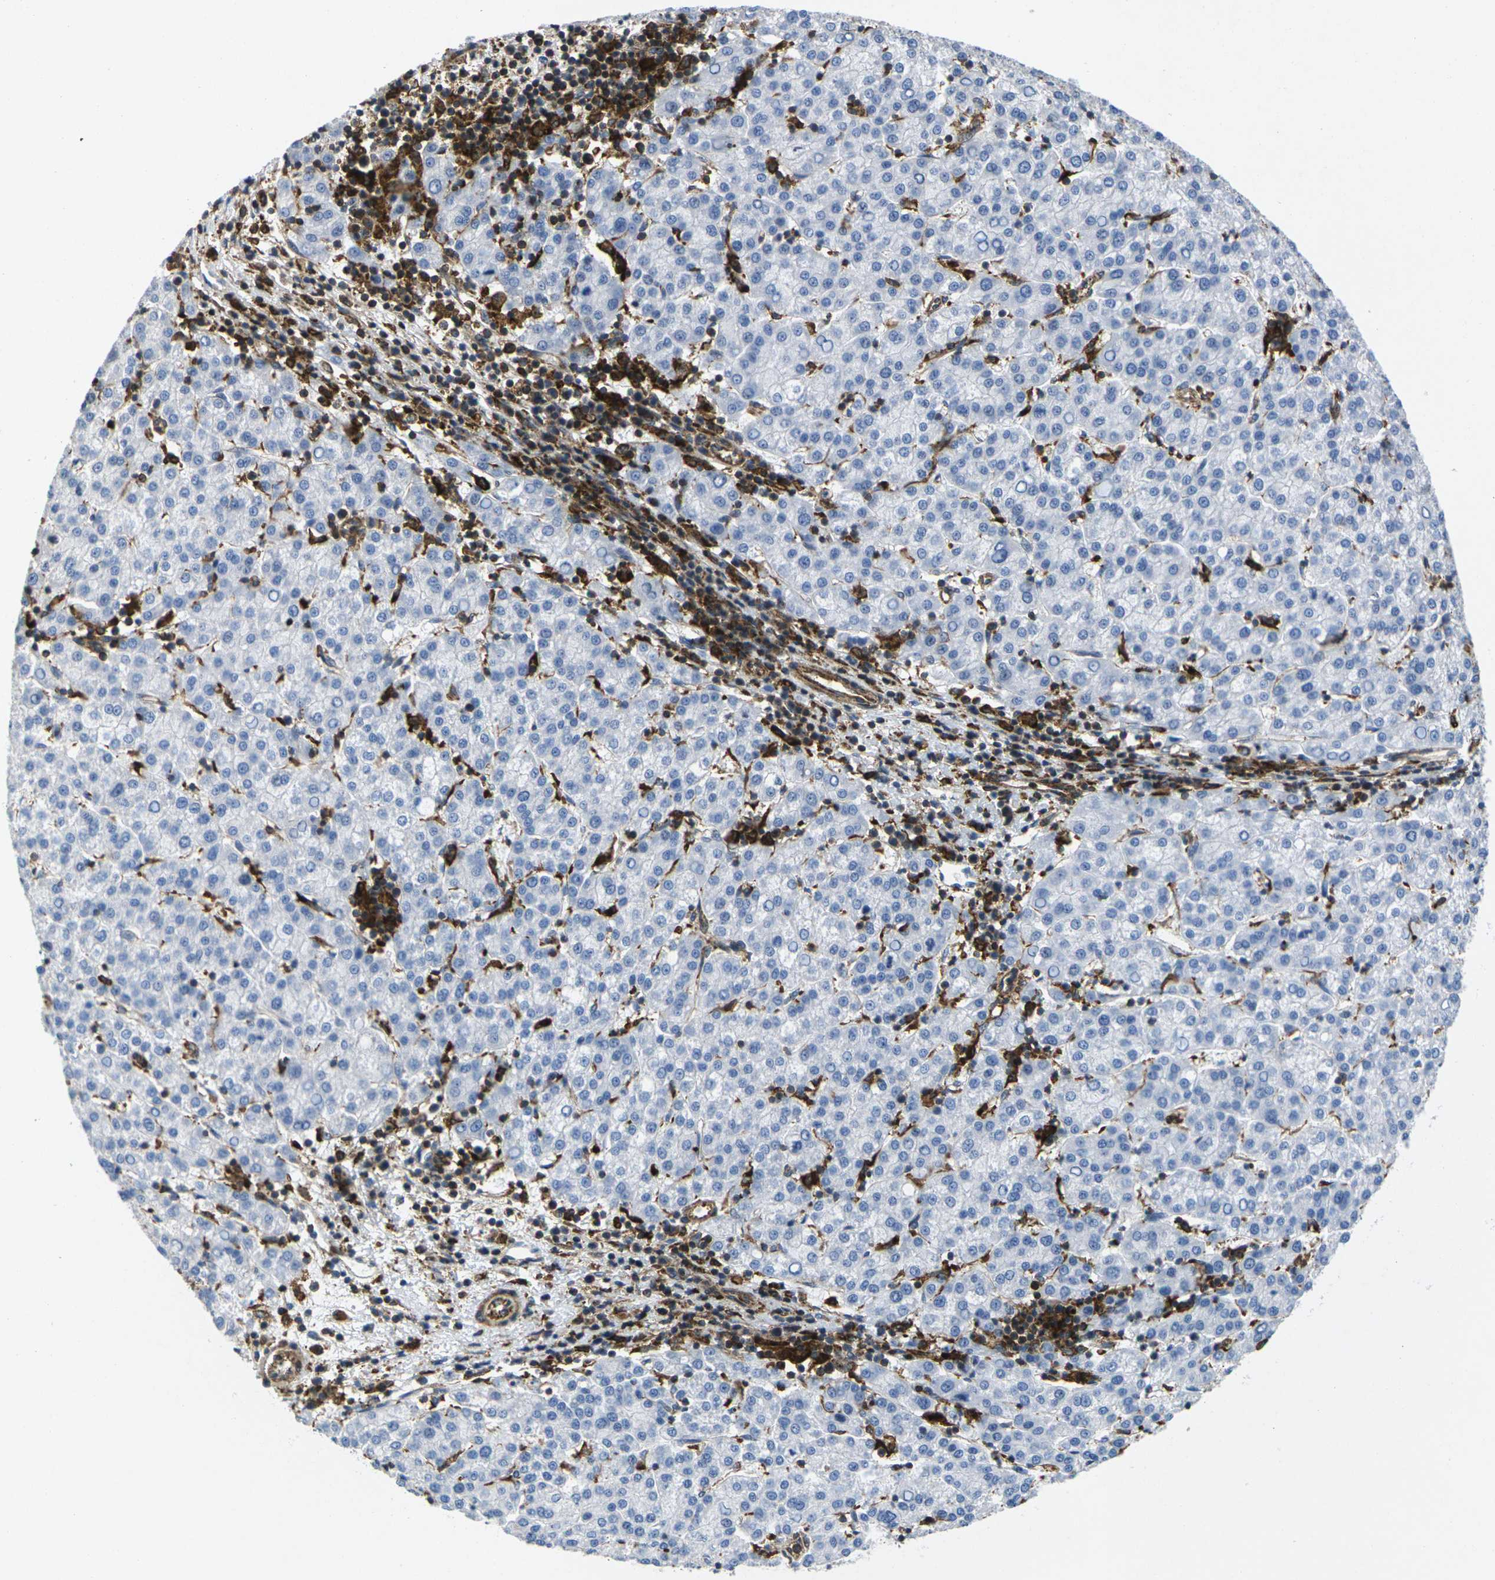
{"staining": {"intensity": "negative", "quantity": "none", "location": "none"}, "tissue": "liver cancer", "cell_type": "Tumor cells", "image_type": "cancer", "snomed": [{"axis": "morphology", "description": "Carcinoma, Hepatocellular, NOS"}, {"axis": "topography", "description": "Liver"}], "caption": "The immunohistochemistry (IHC) image has no significant expression in tumor cells of hepatocellular carcinoma (liver) tissue. (DAB immunohistochemistry (IHC) with hematoxylin counter stain).", "gene": "IQGAP1", "patient": {"sex": "female", "age": 58}}